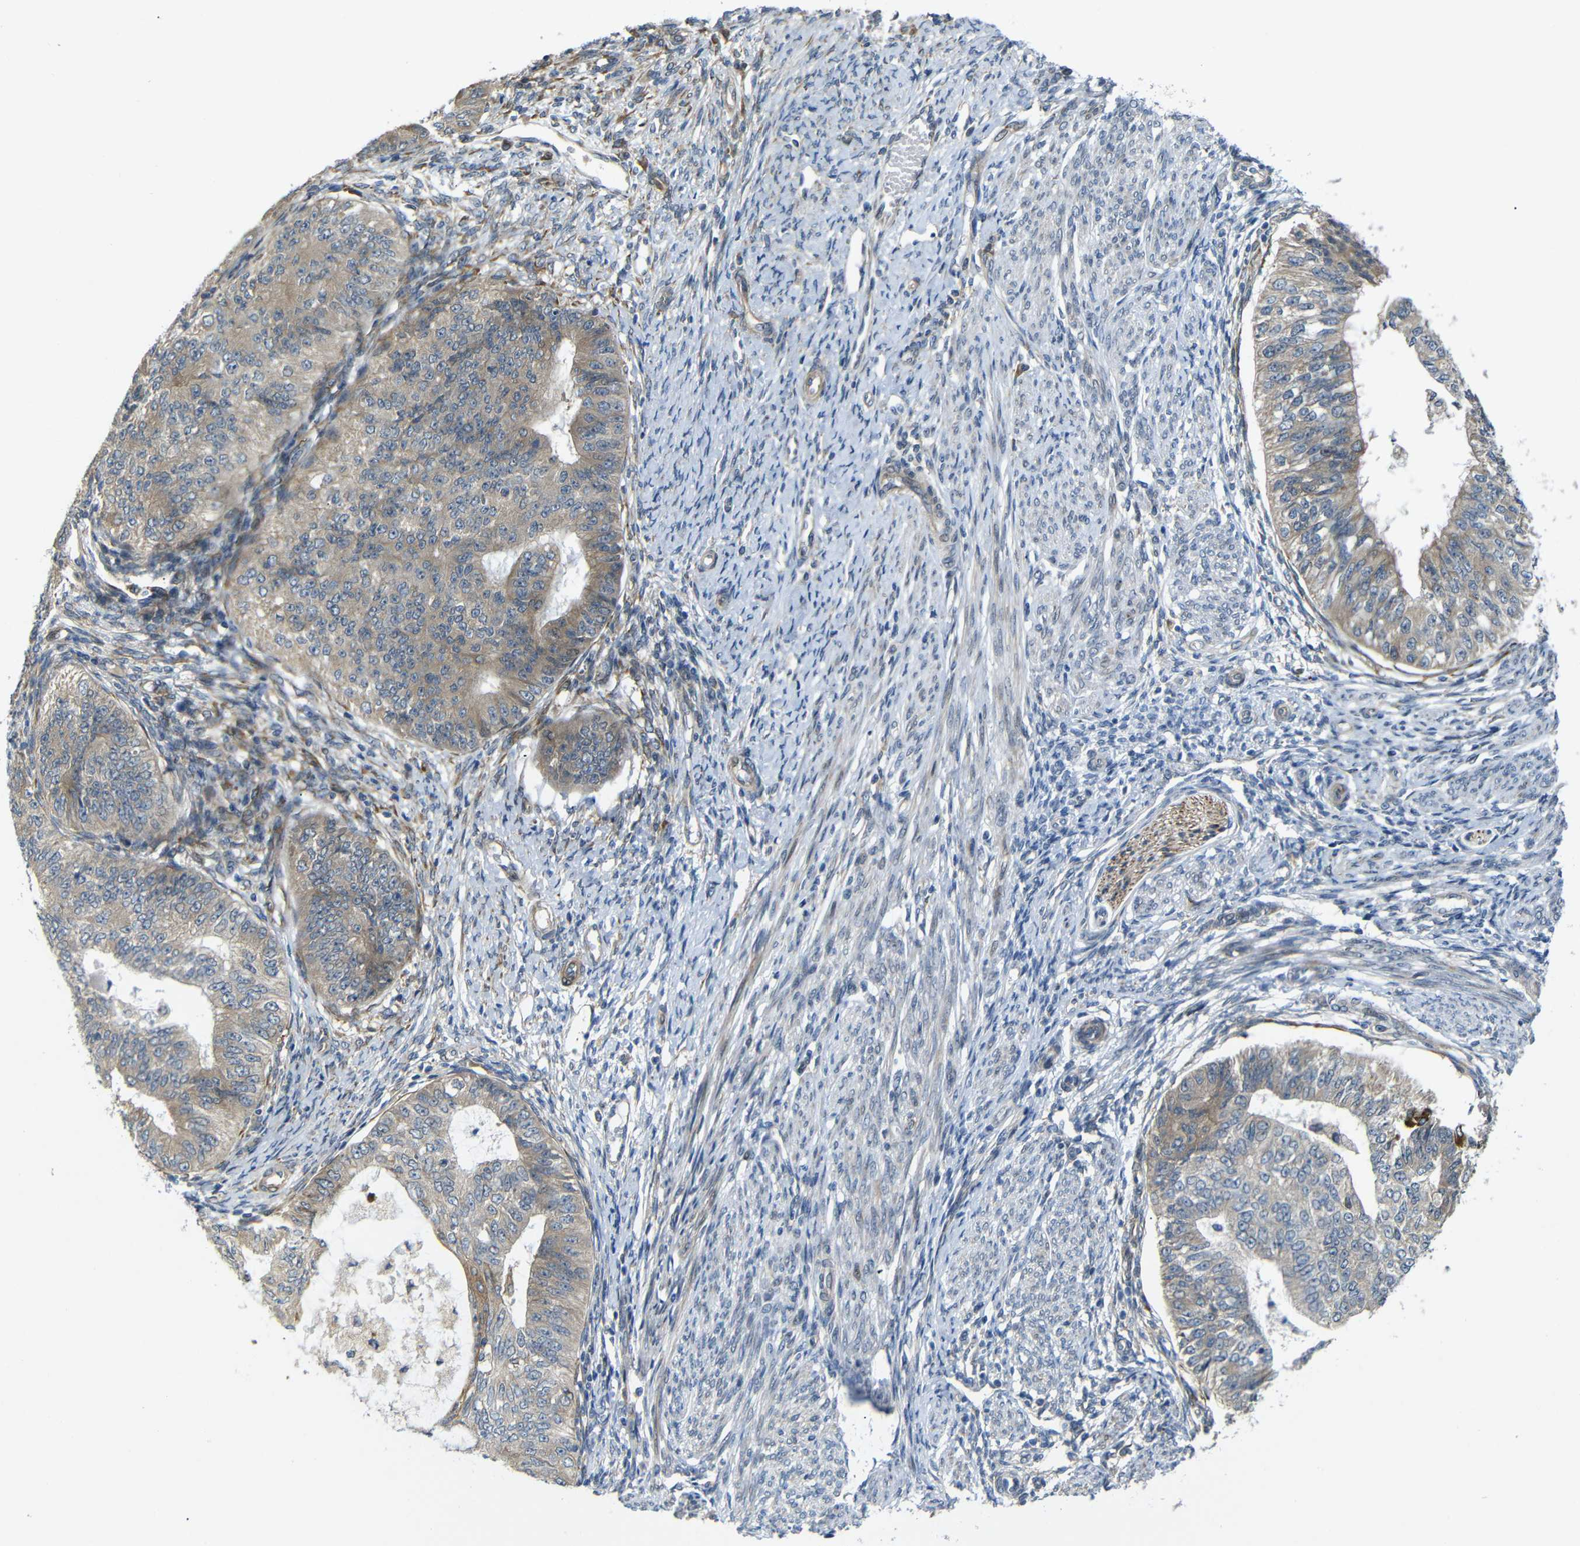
{"staining": {"intensity": "moderate", "quantity": ">75%", "location": "cytoplasmic/membranous"}, "tissue": "endometrial cancer", "cell_type": "Tumor cells", "image_type": "cancer", "snomed": [{"axis": "morphology", "description": "Adenocarcinoma, NOS"}, {"axis": "topography", "description": "Endometrium"}], "caption": "Immunohistochemistry (IHC) (DAB) staining of endometrial cancer reveals moderate cytoplasmic/membranous protein staining in about >75% of tumor cells.", "gene": "P3H2", "patient": {"sex": "female", "age": 32}}